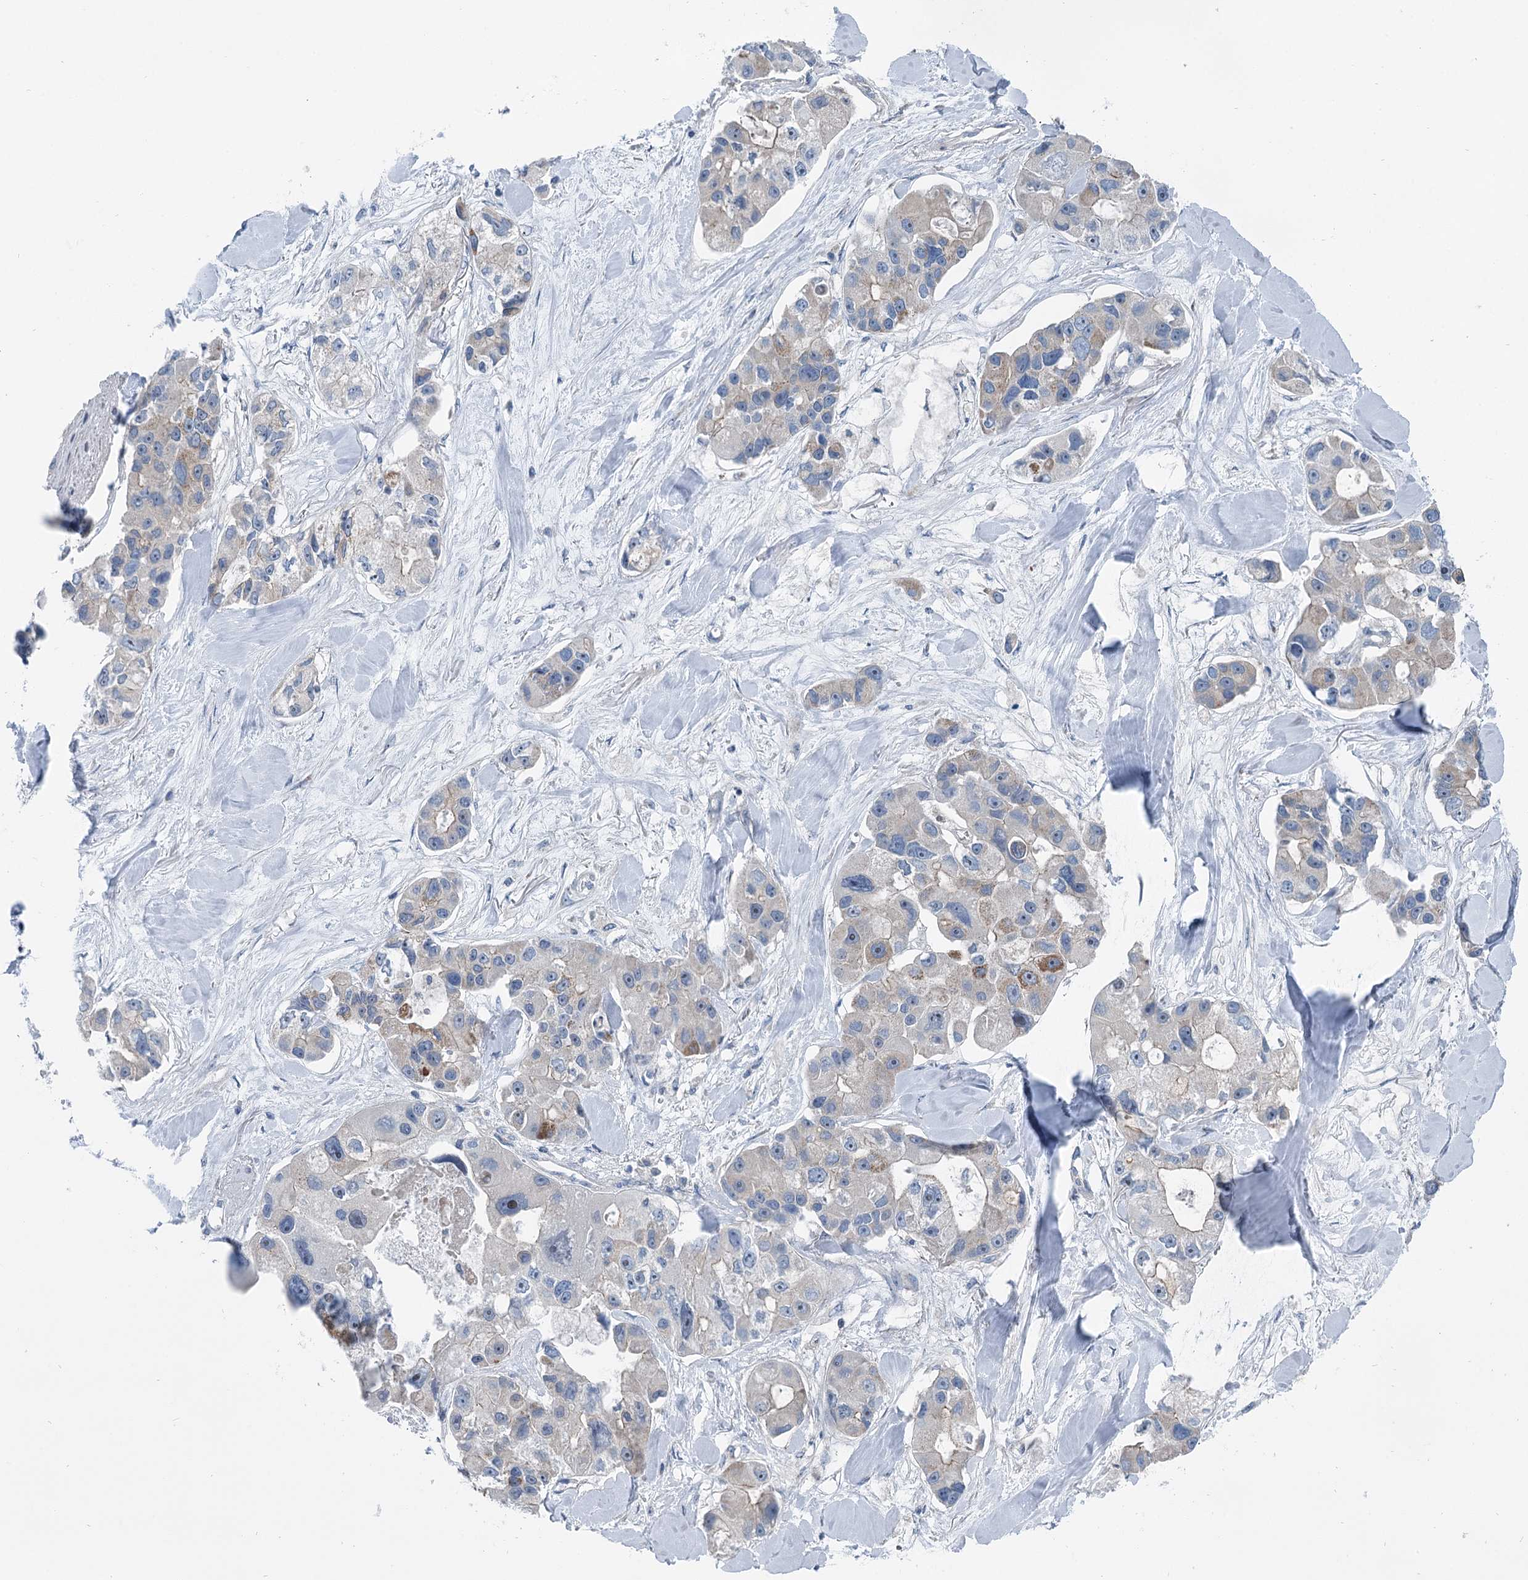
{"staining": {"intensity": "moderate", "quantity": "<25%", "location": "cytoplasmic/membranous"}, "tissue": "lung cancer", "cell_type": "Tumor cells", "image_type": "cancer", "snomed": [{"axis": "morphology", "description": "Adenocarcinoma, NOS"}, {"axis": "topography", "description": "Lung"}], "caption": "DAB (3,3'-diaminobenzidine) immunohistochemical staining of adenocarcinoma (lung) exhibits moderate cytoplasmic/membranous protein staining in about <25% of tumor cells.", "gene": "MARK2", "patient": {"sex": "female", "age": 54}}